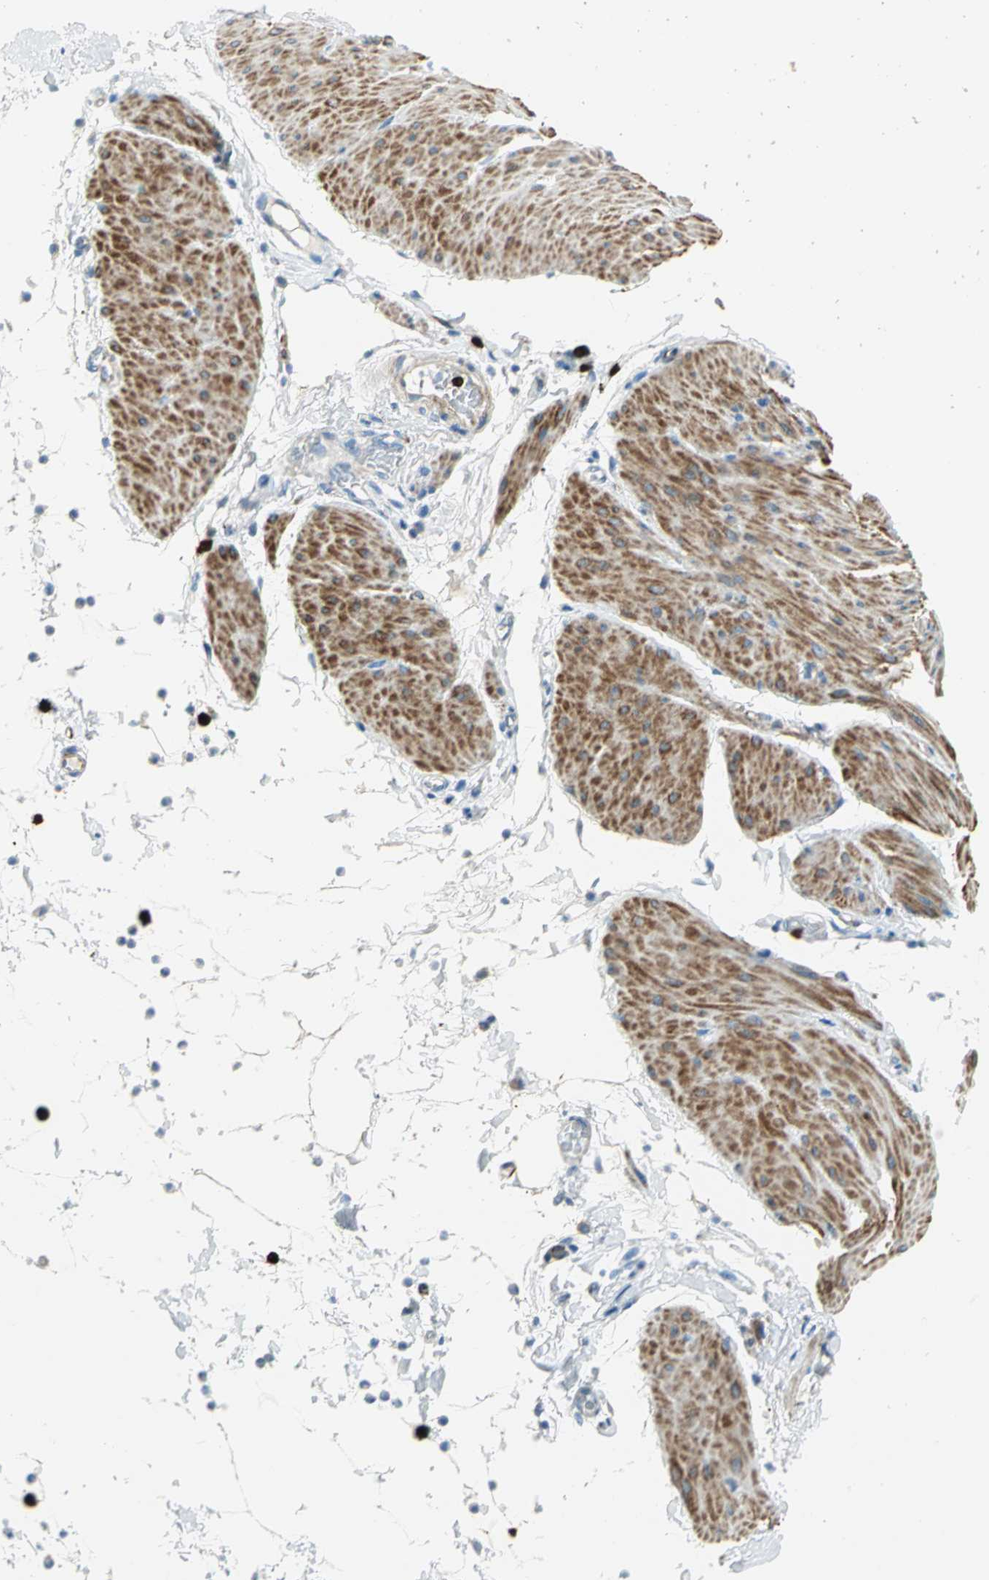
{"staining": {"intensity": "strong", "quantity": ">75%", "location": "cytoplasmic/membranous"}, "tissue": "smooth muscle", "cell_type": "Smooth muscle cells", "image_type": "normal", "snomed": [{"axis": "morphology", "description": "Normal tissue, NOS"}, {"axis": "topography", "description": "Smooth muscle"}, {"axis": "topography", "description": "Colon"}], "caption": "Protein analysis of unremarkable smooth muscle shows strong cytoplasmic/membranous expression in approximately >75% of smooth muscle cells.", "gene": "ALOX15", "patient": {"sex": "male", "age": 67}}